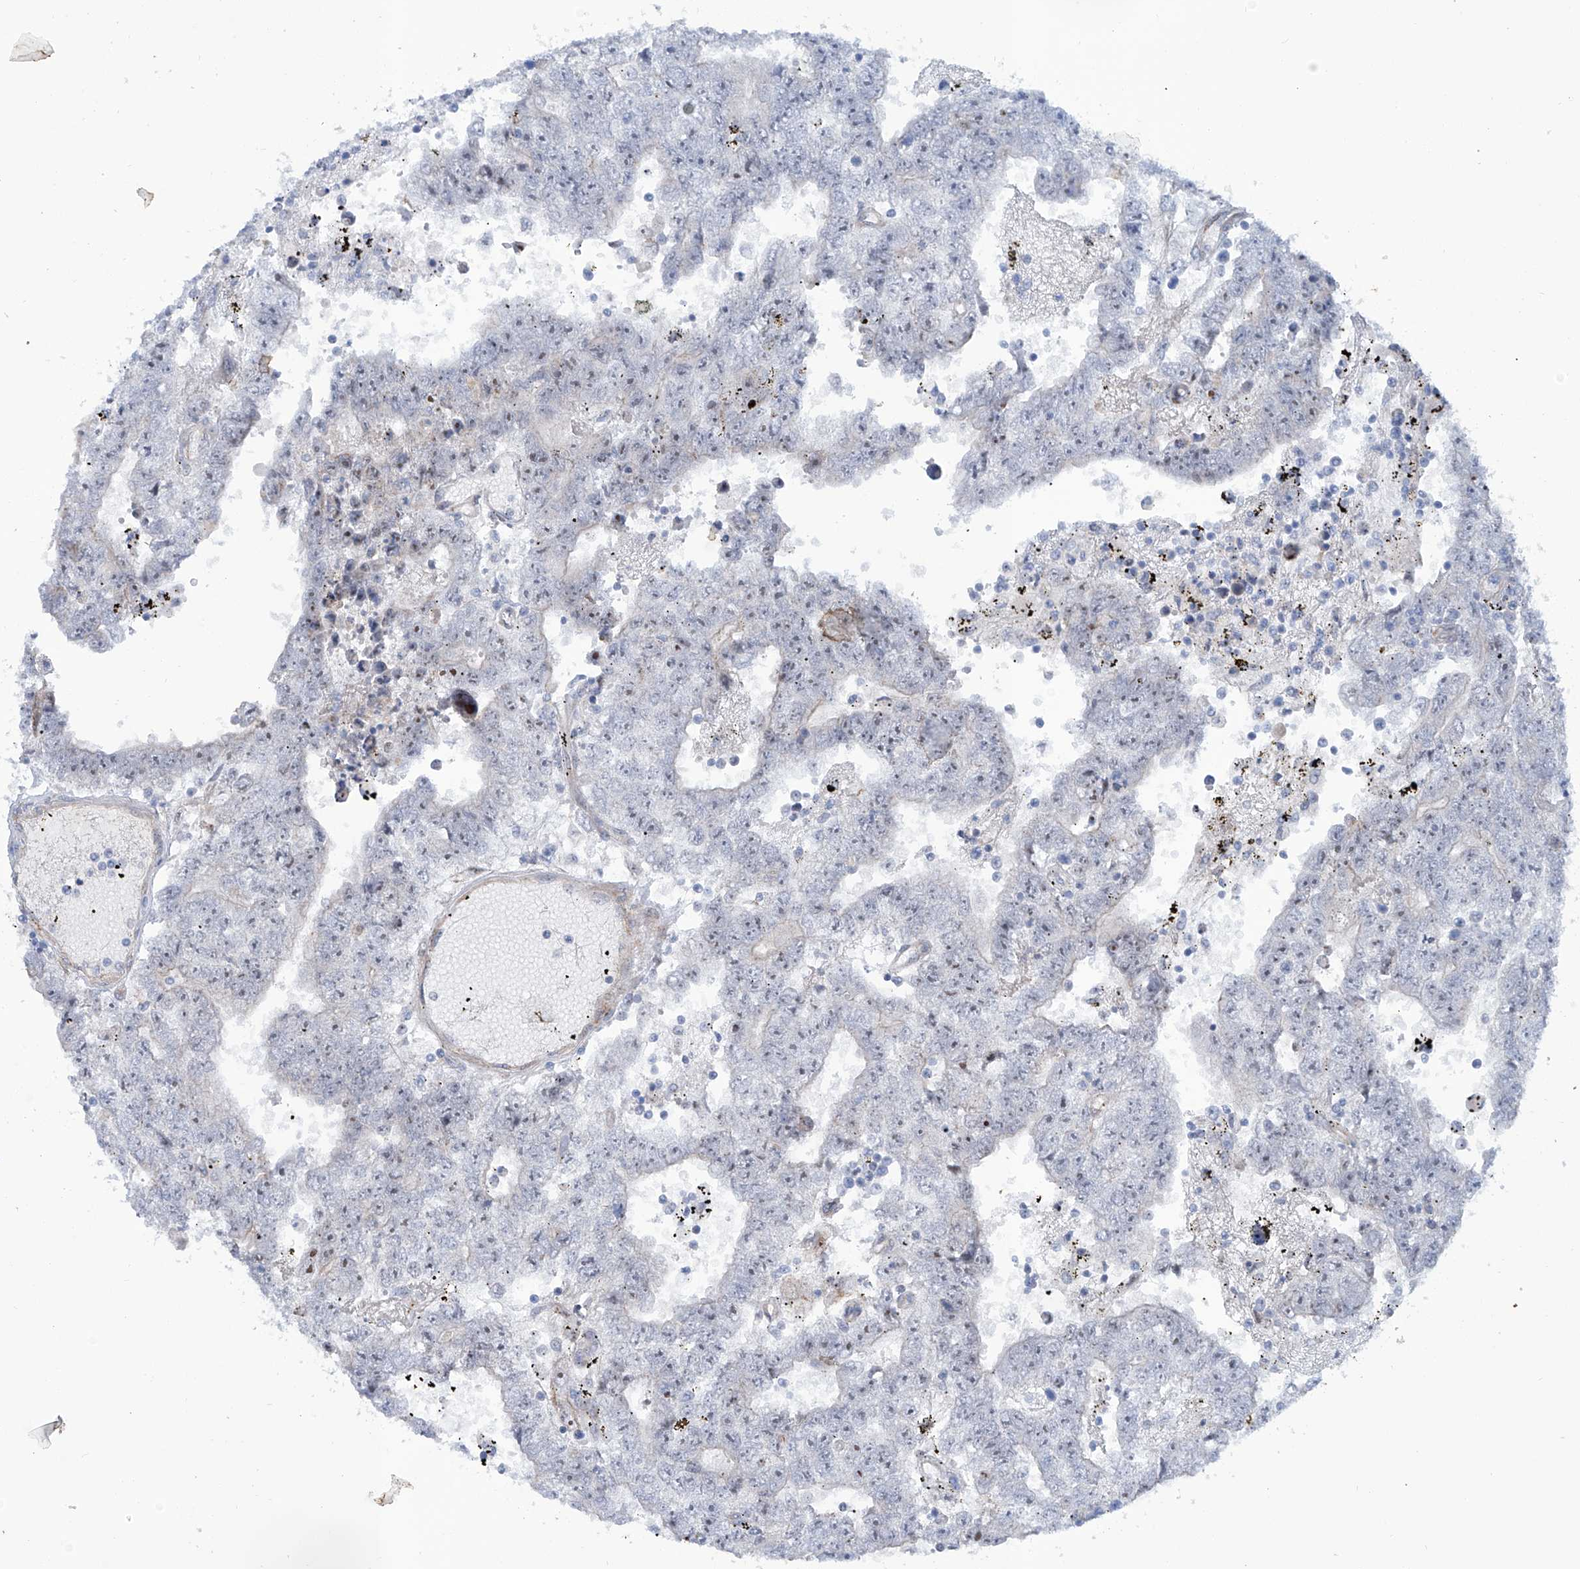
{"staining": {"intensity": "negative", "quantity": "none", "location": "none"}, "tissue": "testis cancer", "cell_type": "Tumor cells", "image_type": "cancer", "snomed": [{"axis": "morphology", "description": "Carcinoma, Embryonal, NOS"}, {"axis": "topography", "description": "Testis"}], "caption": "Protein analysis of testis cancer reveals no significant staining in tumor cells.", "gene": "ZNF490", "patient": {"sex": "male", "age": 25}}